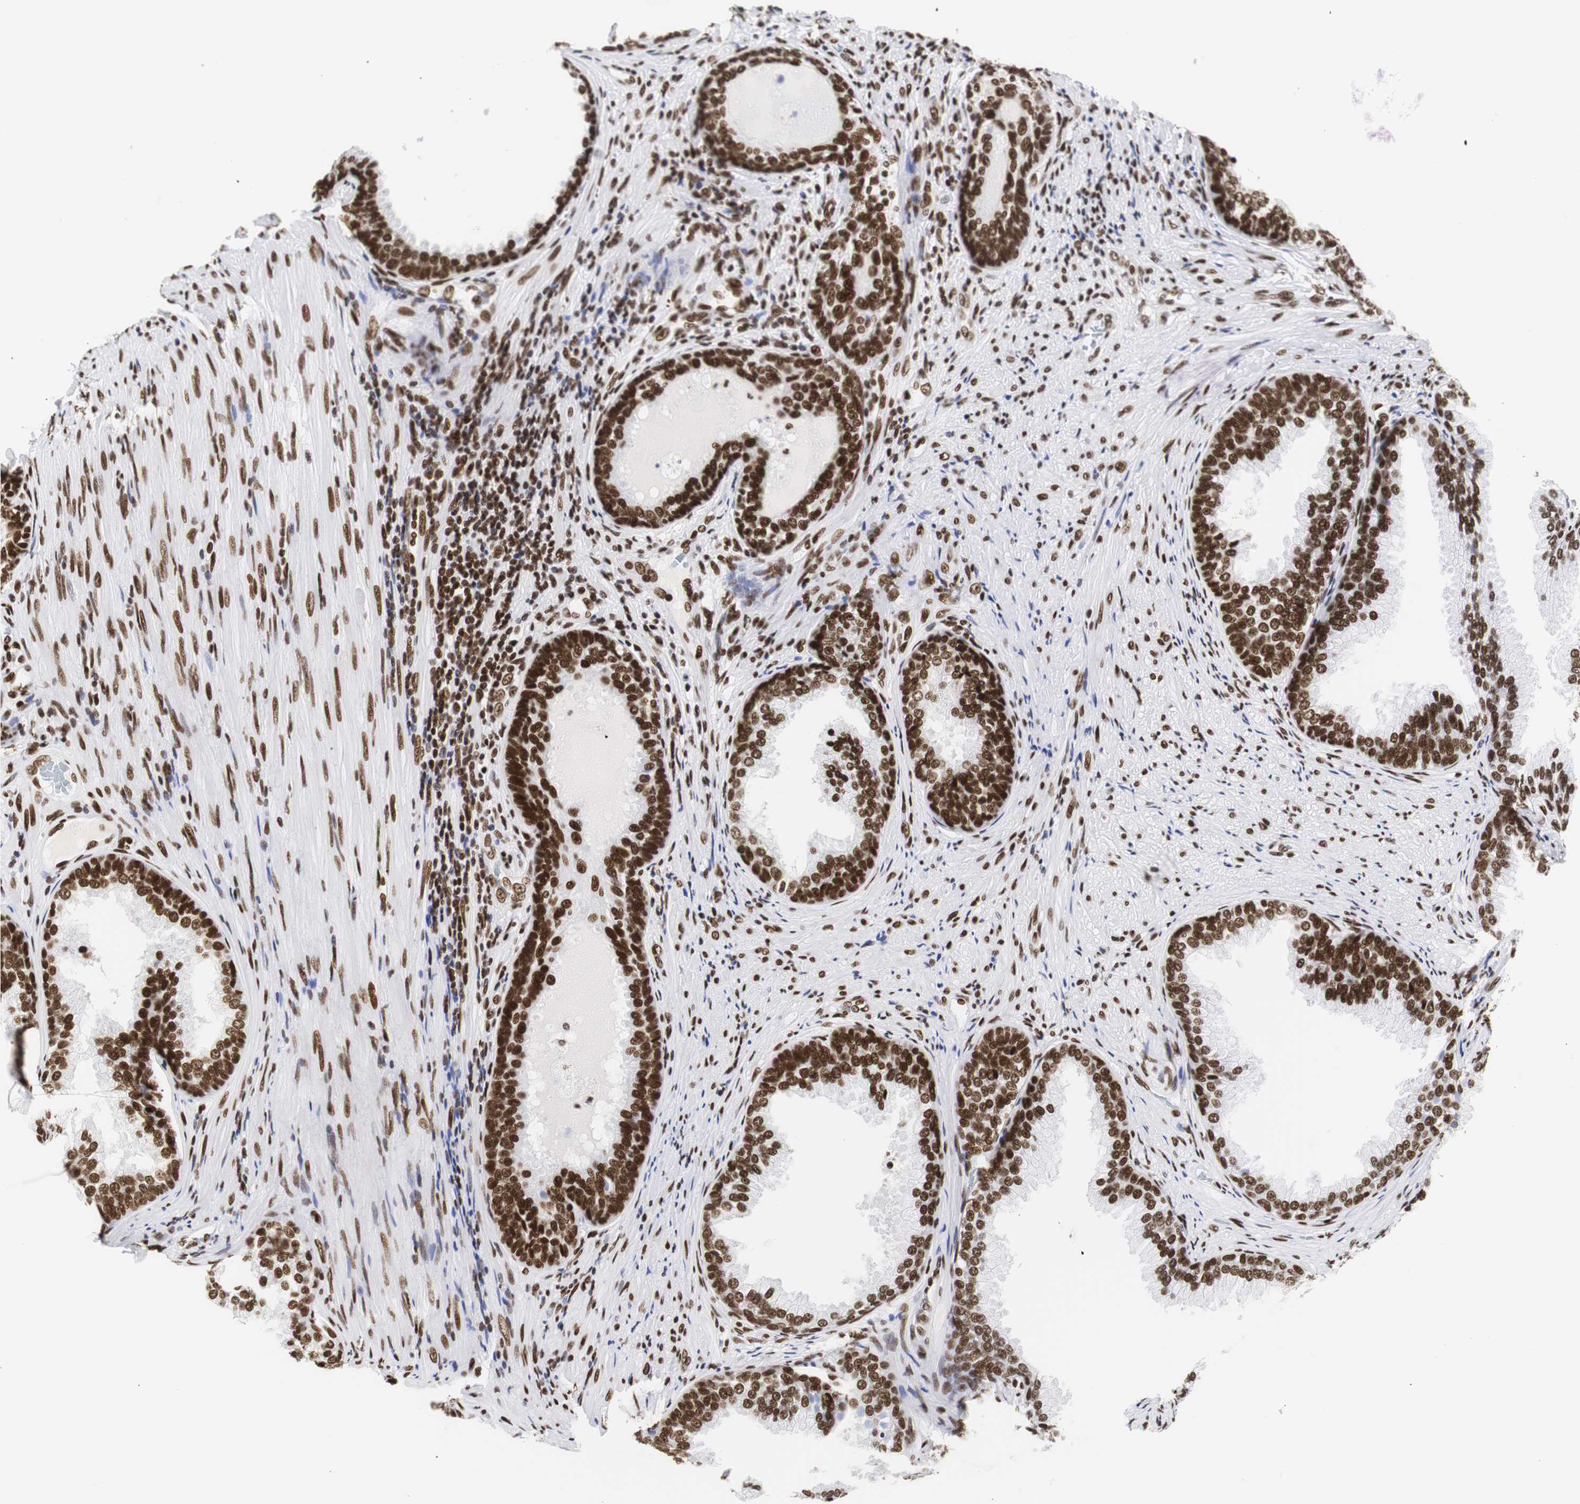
{"staining": {"intensity": "strong", "quantity": ">75%", "location": "nuclear"}, "tissue": "prostate", "cell_type": "Glandular cells", "image_type": "normal", "snomed": [{"axis": "morphology", "description": "Normal tissue, NOS"}, {"axis": "topography", "description": "Prostate"}], "caption": "Human prostate stained with a brown dye displays strong nuclear positive staining in about >75% of glandular cells.", "gene": "HNRNPH2", "patient": {"sex": "male", "age": 76}}